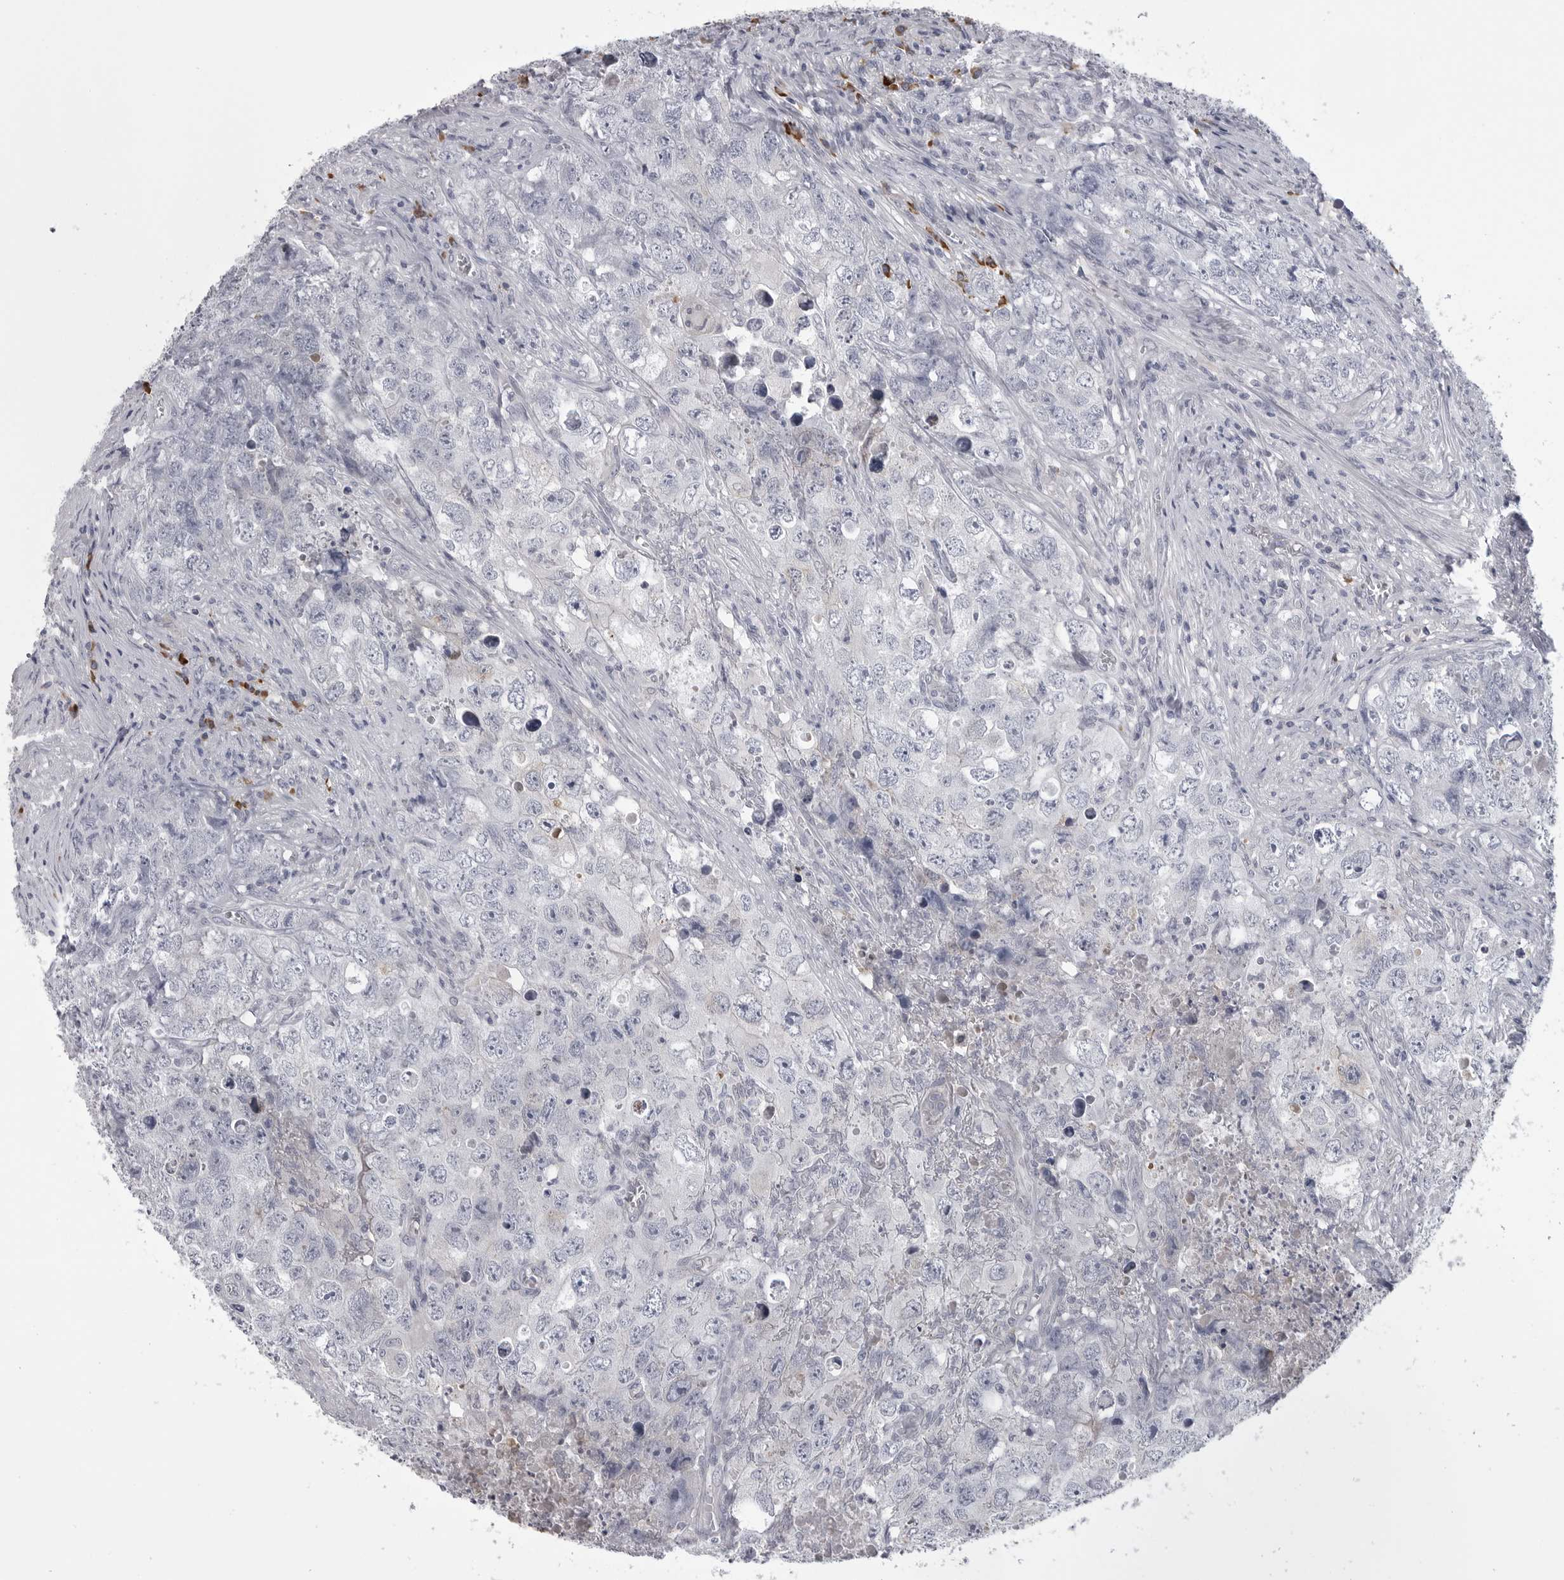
{"staining": {"intensity": "negative", "quantity": "none", "location": "none"}, "tissue": "testis cancer", "cell_type": "Tumor cells", "image_type": "cancer", "snomed": [{"axis": "morphology", "description": "Seminoma, NOS"}, {"axis": "morphology", "description": "Carcinoma, Embryonal, NOS"}, {"axis": "topography", "description": "Testis"}], "caption": "Protein analysis of embryonal carcinoma (testis) exhibits no significant staining in tumor cells.", "gene": "FKBP2", "patient": {"sex": "male", "age": 43}}